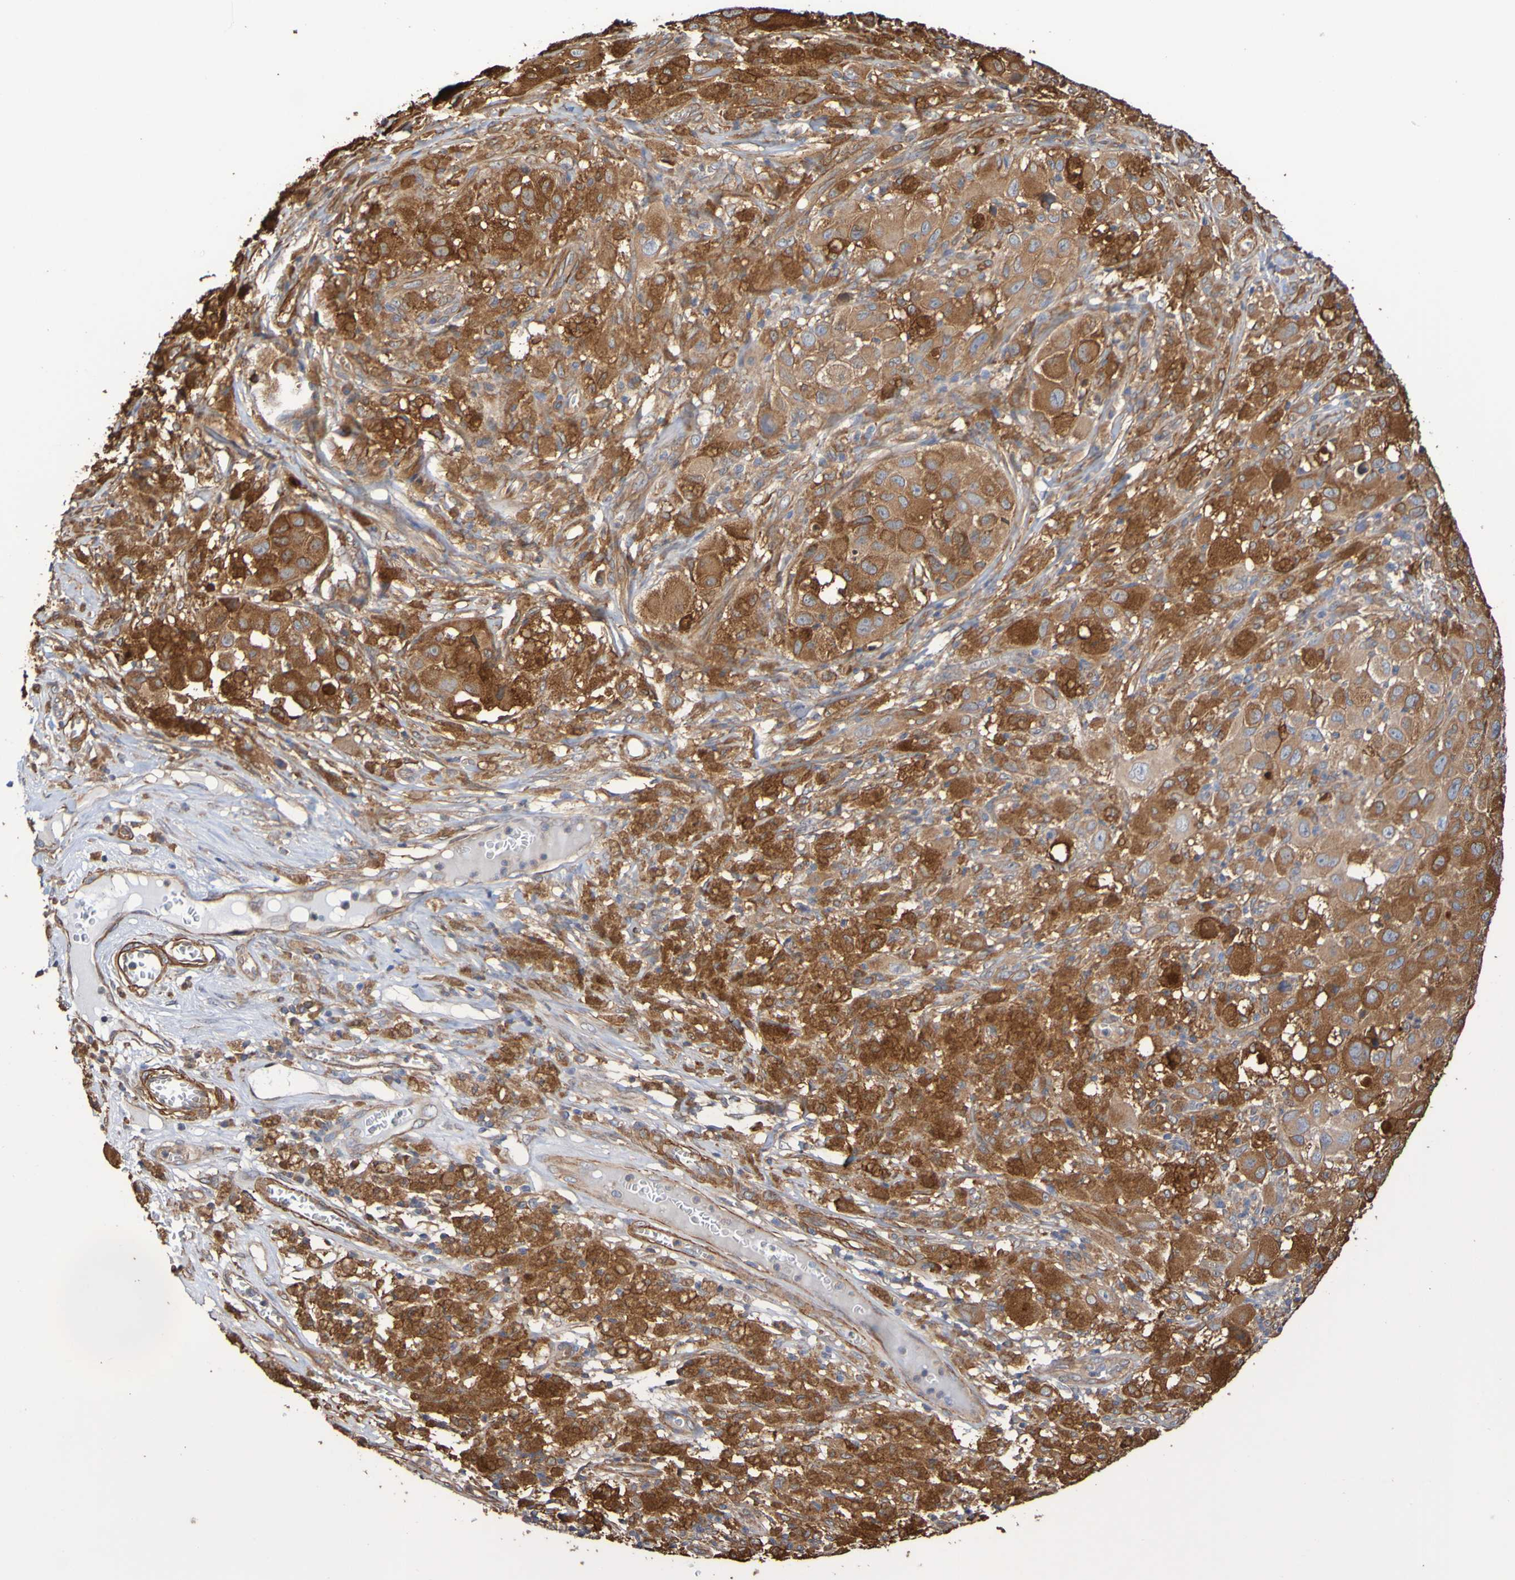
{"staining": {"intensity": "strong", "quantity": ">75%", "location": "cytoplasmic/membranous"}, "tissue": "melanoma", "cell_type": "Tumor cells", "image_type": "cancer", "snomed": [{"axis": "morphology", "description": "Malignant melanoma, NOS"}, {"axis": "topography", "description": "Skin"}], "caption": "About >75% of tumor cells in malignant melanoma demonstrate strong cytoplasmic/membranous protein positivity as visualized by brown immunohistochemical staining.", "gene": "RAB11A", "patient": {"sex": "male", "age": 96}}